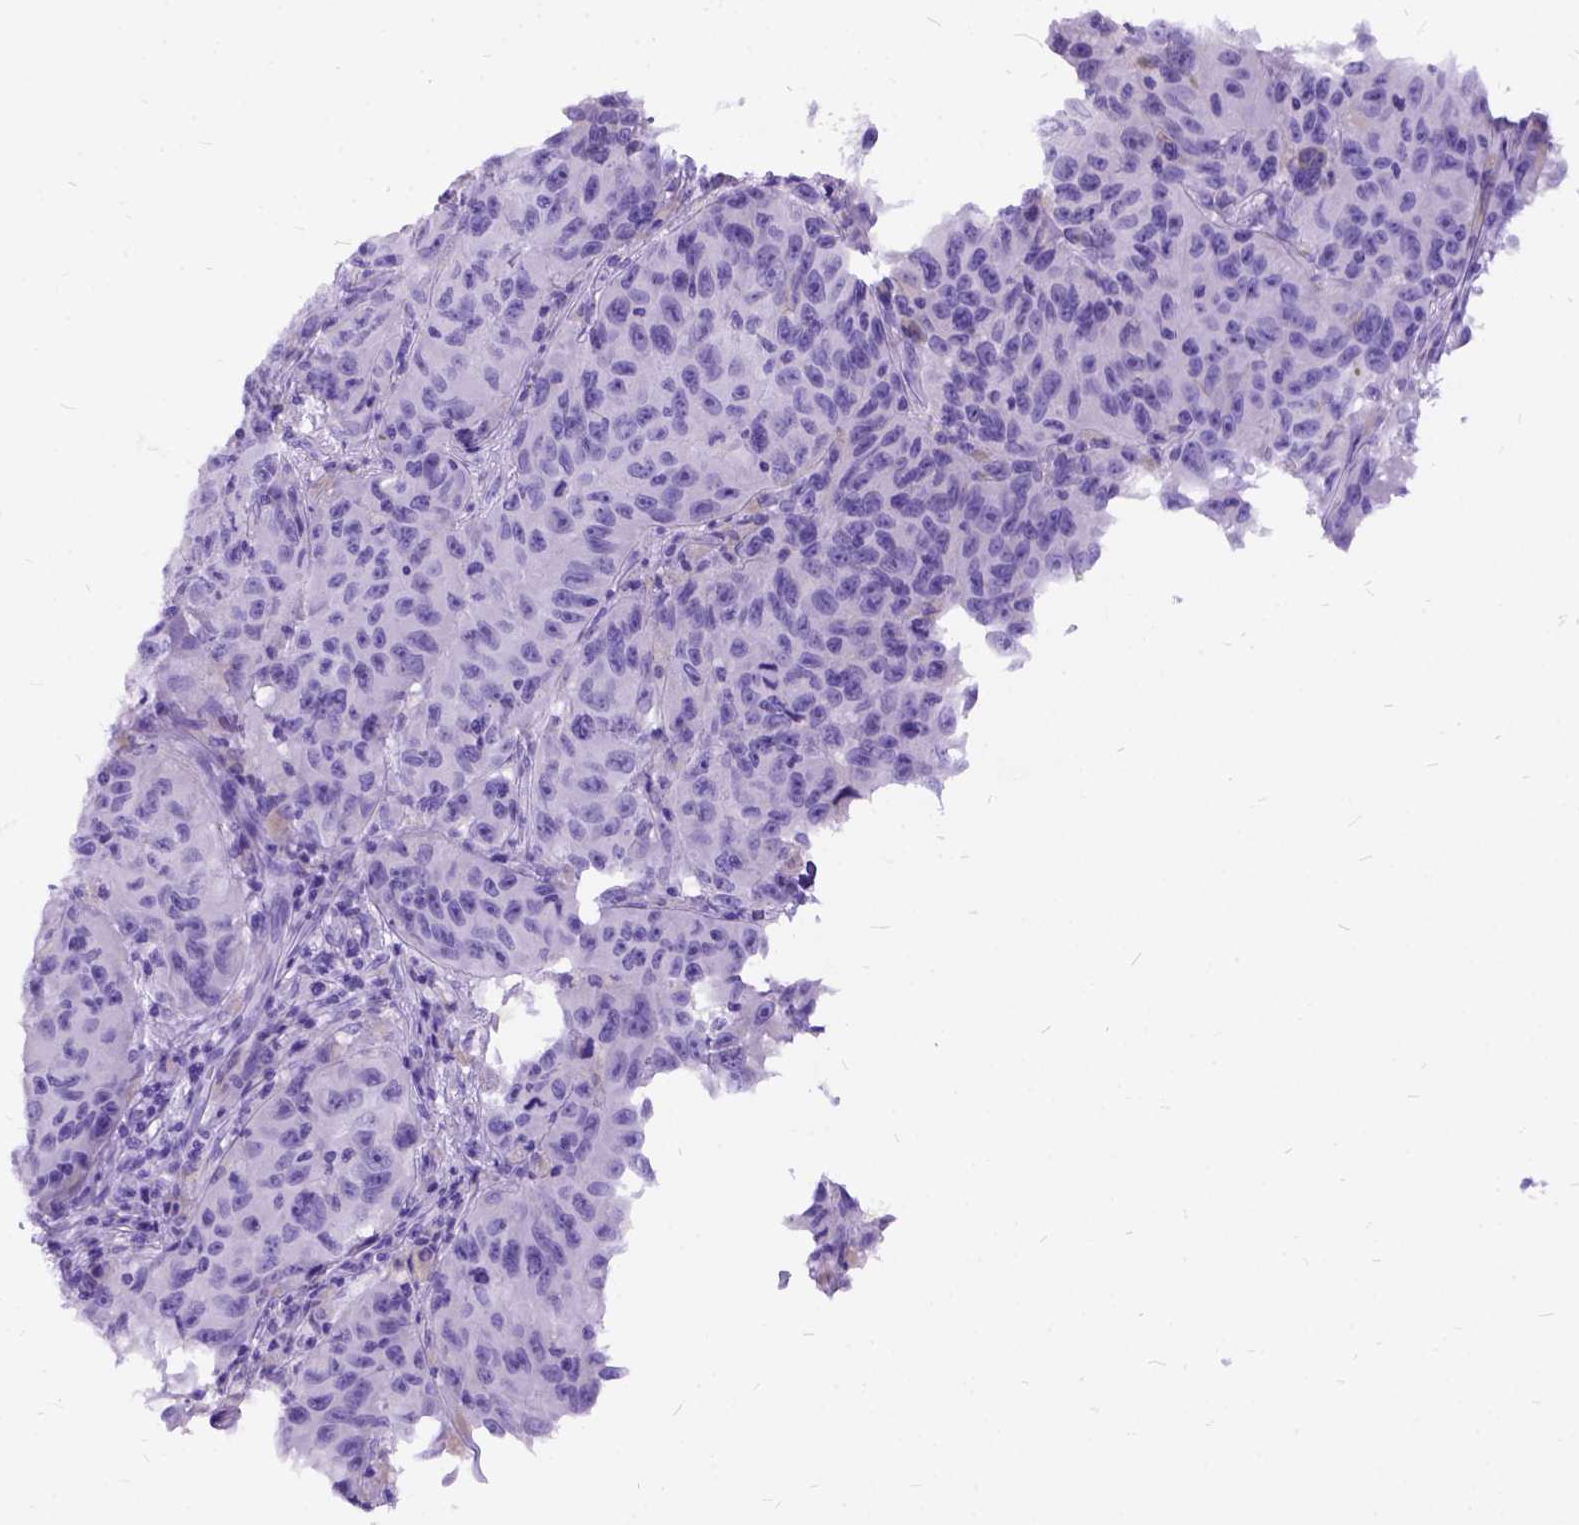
{"staining": {"intensity": "negative", "quantity": "none", "location": "none"}, "tissue": "melanoma", "cell_type": "Tumor cells", "image_type": "cancer", "snomed": [{"axis": "morphology", "description": "Malignant melanoma, NOS"}, {"axis": "topography", "description": "Vulva, labia, clitoris and Bartholin´s gland, NO"}], "caption": "Image shows no protein positivity in tumor cells of melanoma tissue.", "gene": "C1QTNF3", "patient": {"sex": "female", "age": 75}}